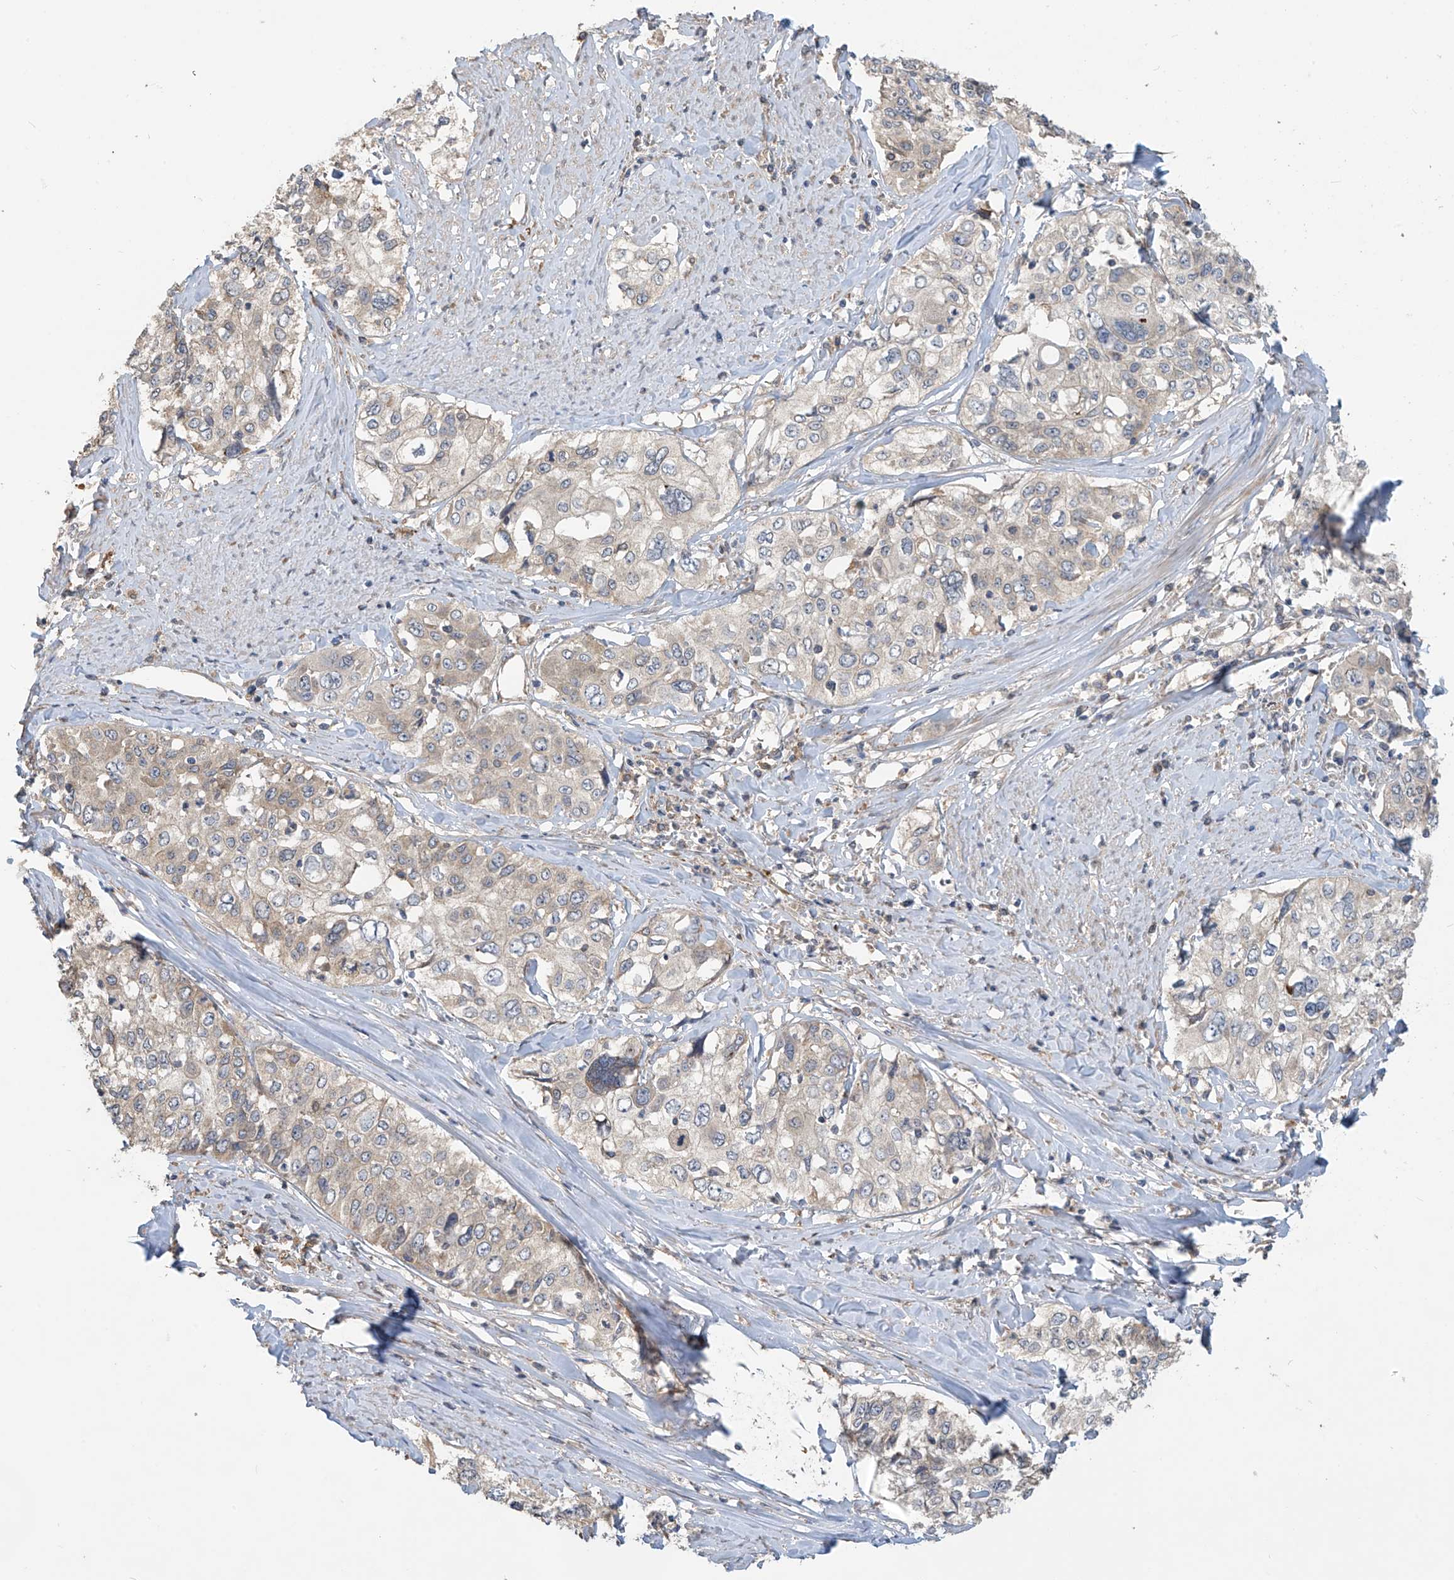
{"staining": {"intensity": "negative", "quantity": "none", "location": "none"}, "tissue": "cervical cancer", "cell_type": "Tumor cells", "image_type": "cancer", "snomed": [{"axis": "morphology", "description": "Squamous cell carcinoma, NOS"}, {"axis": "topography", "description": "Cervix"}], "caption": "Micrograph shows no protein expression in tumor cells of cervical cancer (squamous cell carcinoma) tissue. (IHC, brightfield microscopy, high magnification).", "gene": "PHACTR4", "patient": {"sex": "female", "age": 31}}